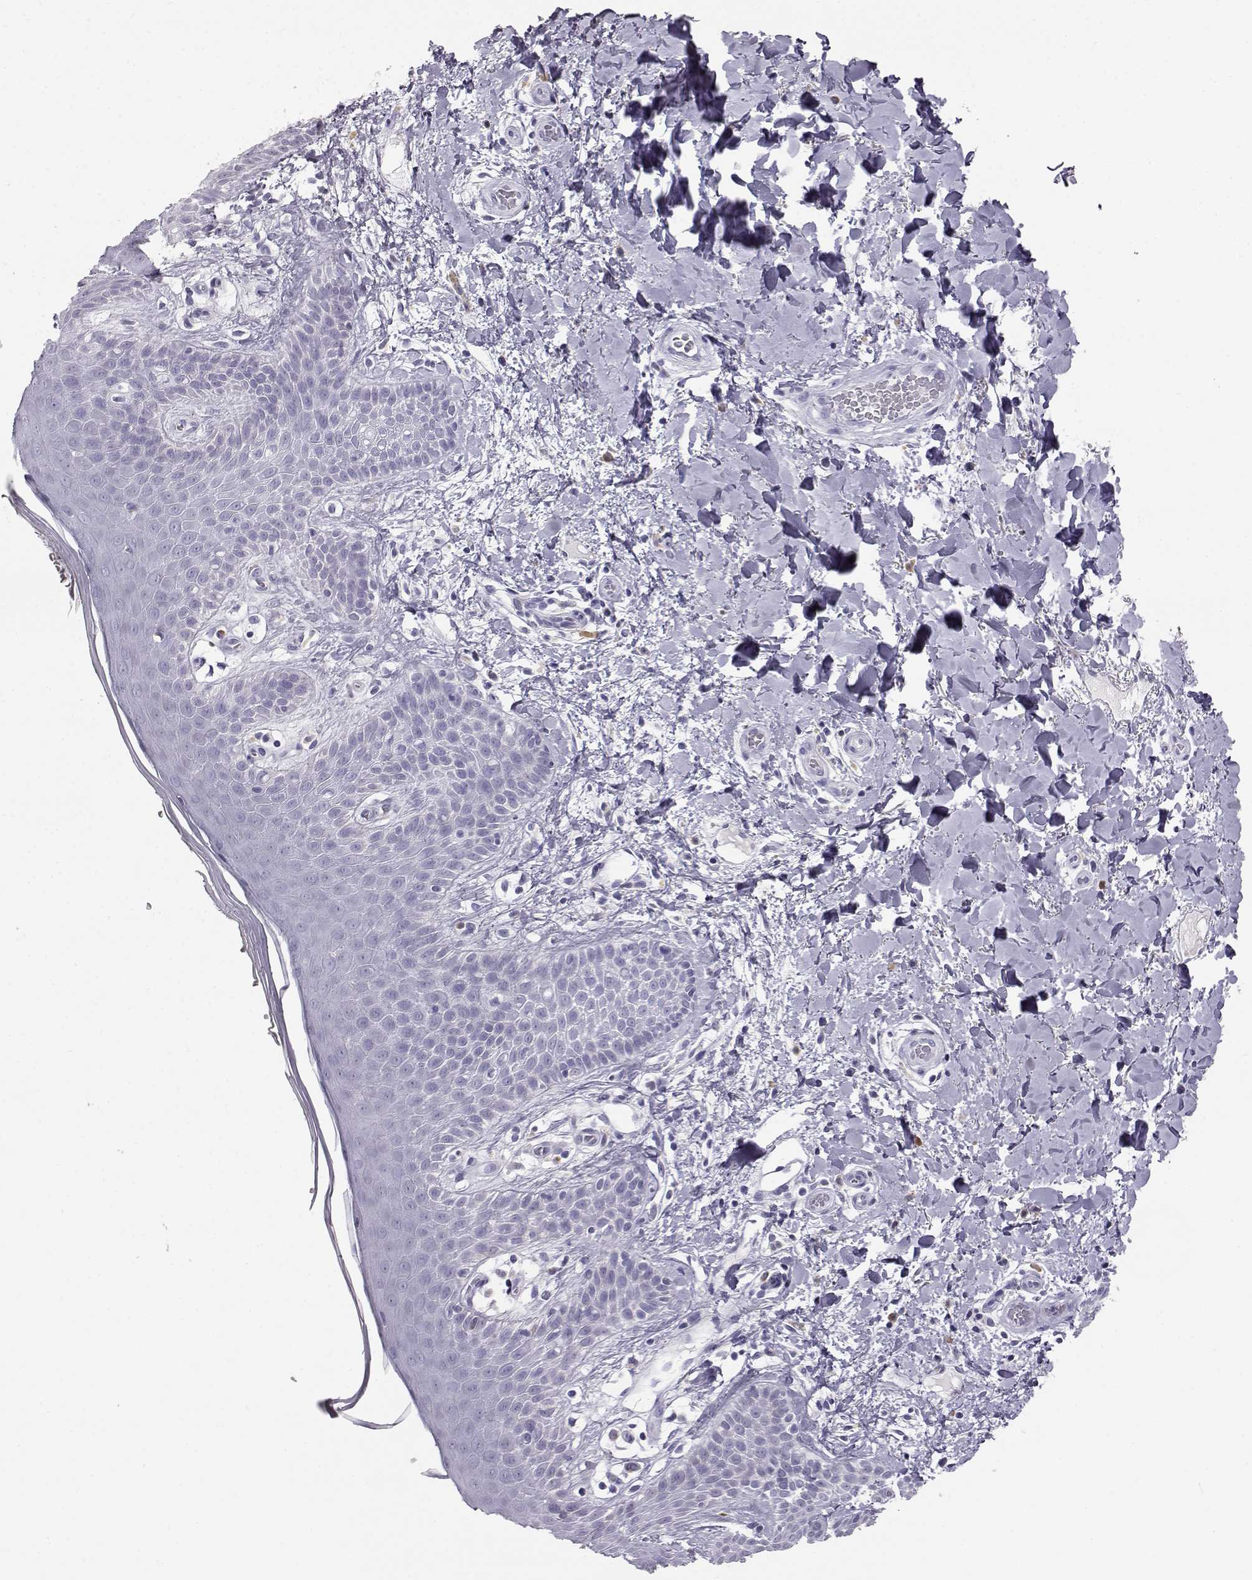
{"staining": {"intensity": "negative", "quantity": "none", "location": "none"}, "tissue": "skin", "cell_type": "Epidermal cells", "image_type": "normal", "snomed": [{"axis": "morphology", "description": "Normal tissue, NOS"}, {"axis": "topography", "description": "Anal"}], "caption": "DAB immunohistochemical staining of normal skin shows no significant staining in epidermal cells.", "gene": "ITLN1", "patient": {"sex": "male", "age": 36}}